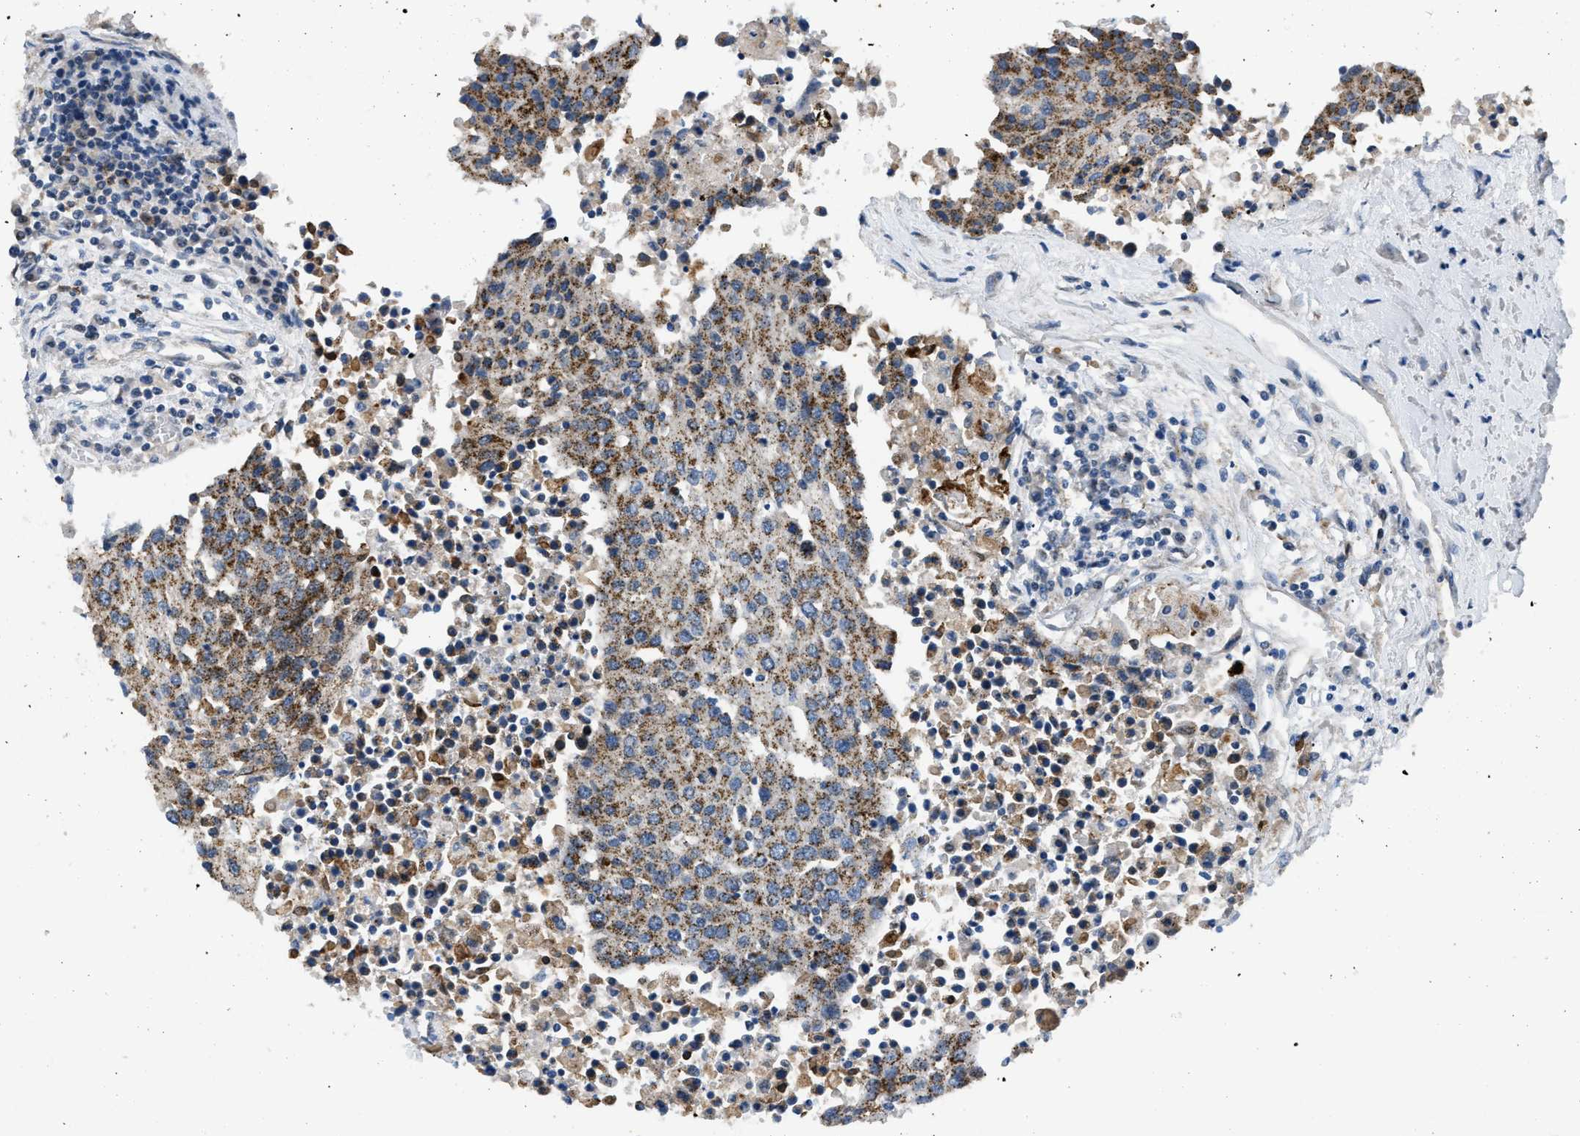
{"staining": {"intensity": "moderate", "quantity": ">75%", "location": "cytoplasmic/membranous"}, "tissue": "urothelial cancer", "cell_type": "Tumor cells", "image_type": "cancer", "snomed": [{"axis": "morphology", "description": "Urothelial carcinoma, High grade"}, {"axis": "topography", "description": "Urinary bladder"}], "caption": "Moderate cytoplasmic/membranous staining for a protein is seen in approximately >75% of tumor cells of urothelial carcinoma (high-grade) using IHC.", "gene": "TOMM34", "patient": {"sex": "female", "age": 85}}